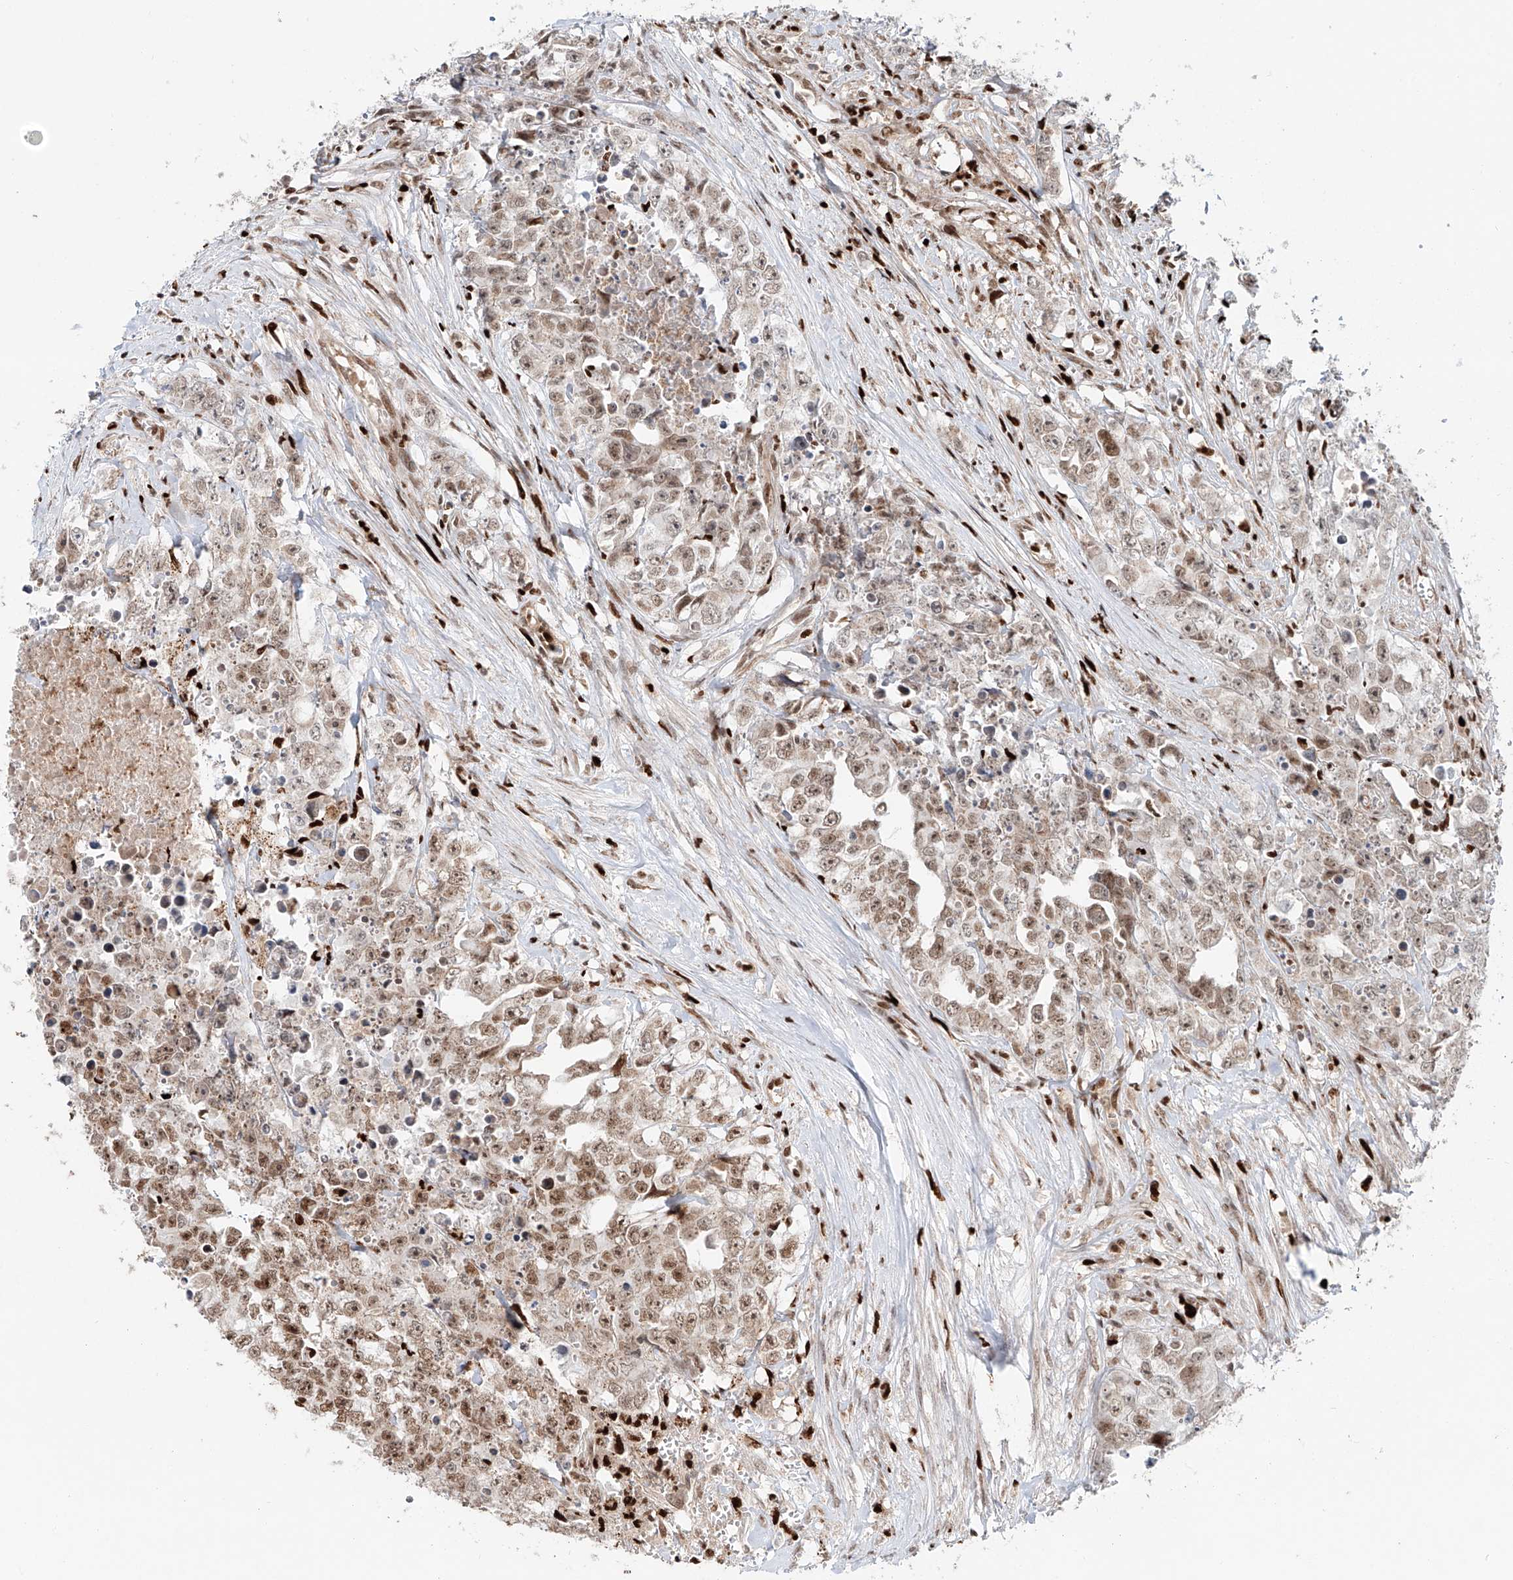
{"staining": {"intensity": "weak", "quantity": ">75%", "location": "nuclear"}, "tissue": "testis cancer", "cell_type": "Tumor cells", "image_type": "cancer", "snomed": [{"axis": "morphology", "description": "Seminoma, NOS"}, {"axis": "morphology", "description": "Carcinoma, Embryonal, NOS"}, {"axis": "topography", "description": "Testis"}], "caption": "Testis seminoma stained with DAB (3,3'-diaminobenzidine) IHC reveals low levels of weak nuclear staining in about >75% of tumor cells. (DAB IHC, brown staining for protein, blue staining for nuclei).", "gene": "DZIP1L", "patient": {"sex": "male", "age": 43}}